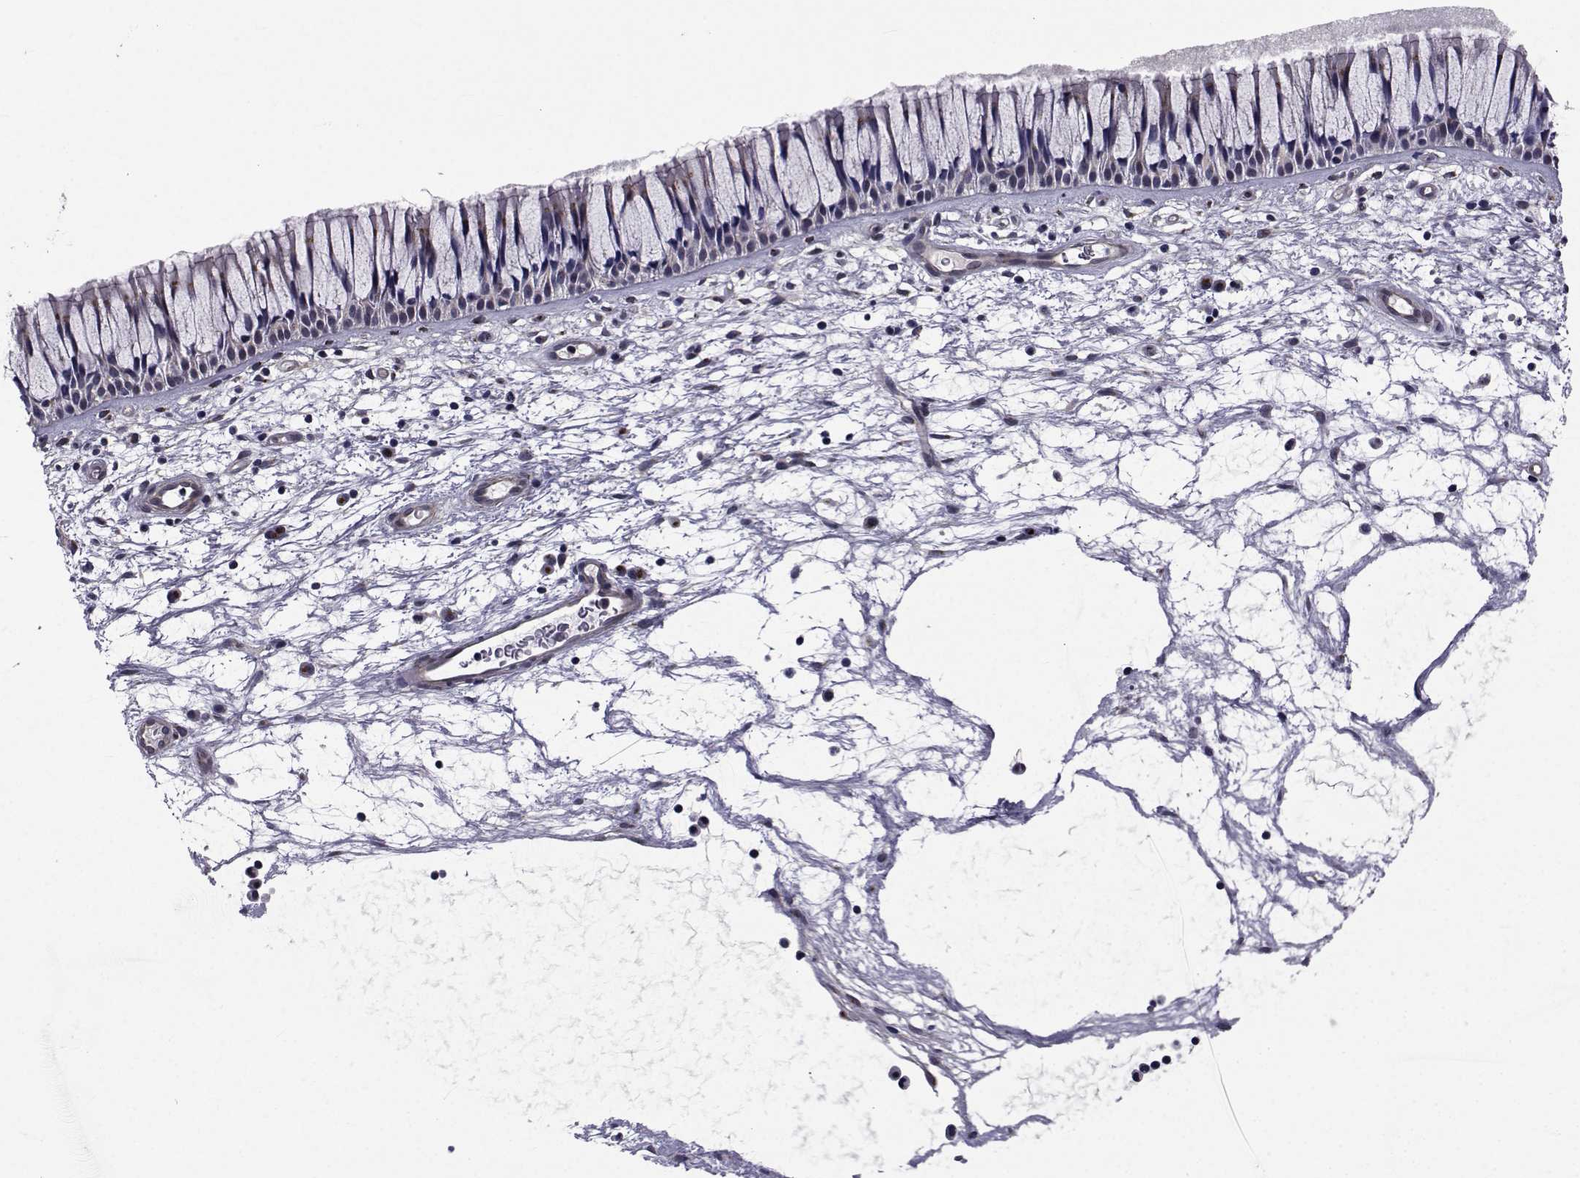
{"staining": {"intensity": "moderate", "quantity": "<25%", "location": "cytoplasmic/membranous"}, "tissue": "nasopharynx", "cell_type": "Respiratory epithelial cells", "image_type": "normal", "snomed": [{"axis": "morphology", "description": "Normal tissue, NOS"}, {"axis": "topography", "description": "Nasopharynx"}], "caption": "Protein positivity by immunohistochemistry exhibits moderate cytoplasmic/membranous positivity in about <25% of respiratory epithelial cells in unremarkable nasopharynx.", "gene": "ATP6V1C2", "patient": {"sex": "male", "age": 51}}